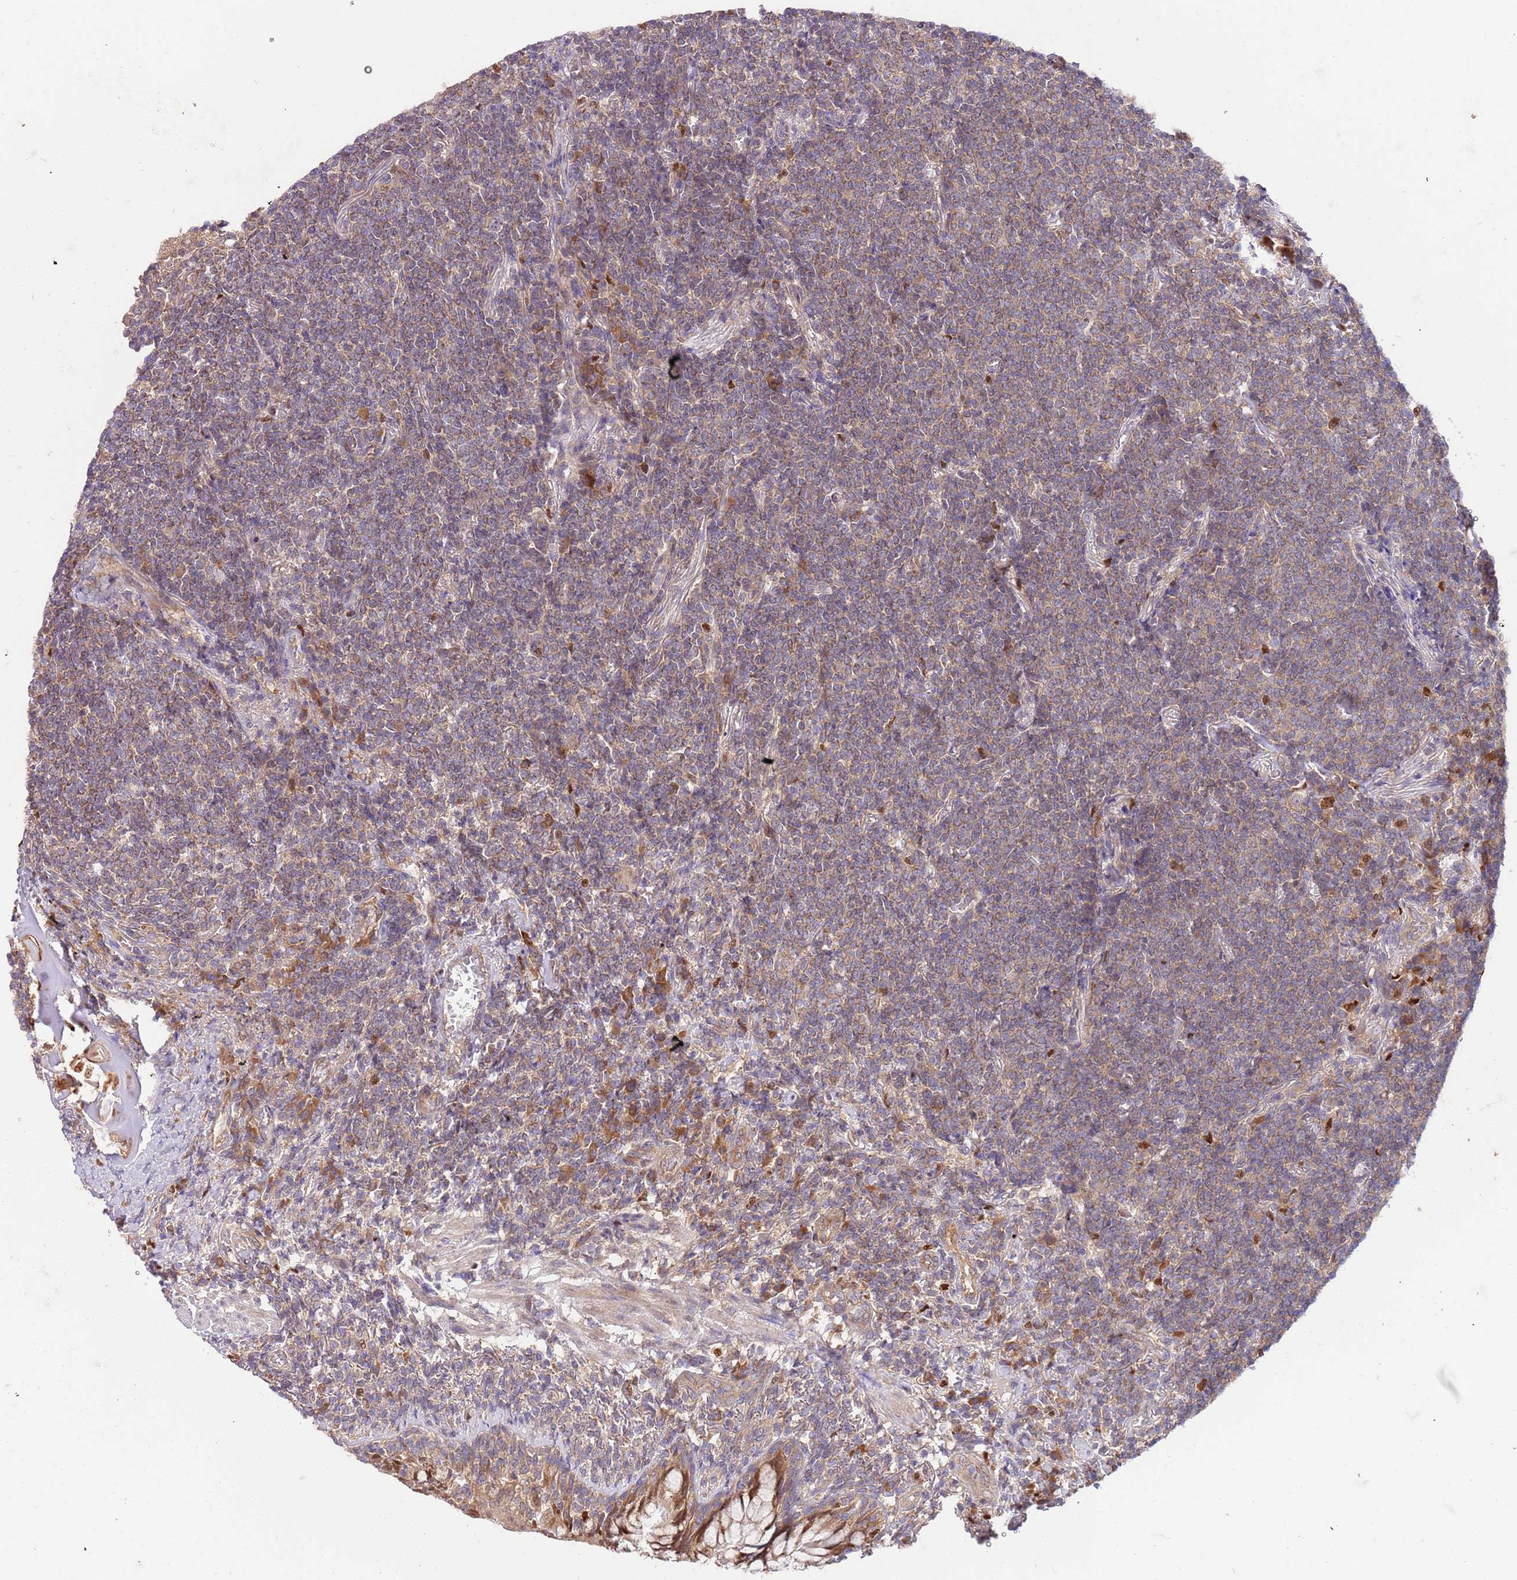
{"staining": {"intensity": "weak", "quantity": "25%-75%", "location": "cytoplasmic/membranous"}, "tissue": "lymphoma", "cell_type": "Tumor cells", "image_type": "cancer", "snomed": [{"axis": "morphology", "description": "Malignant lymphoma, non-Hodgkin's type, Low grade"}, {"axis": "topography", "description": "Lung"}], "caption": "Malignant lymphoma, non-Hodgkin's type (low-grade) tissue shows weak cytoplasmic/membranous staining in about 25%-75% of tumor cells, visualized by immunohistochemistry.", "gene": "OSBP", "patient": {"sex": "female", "age": 71}}